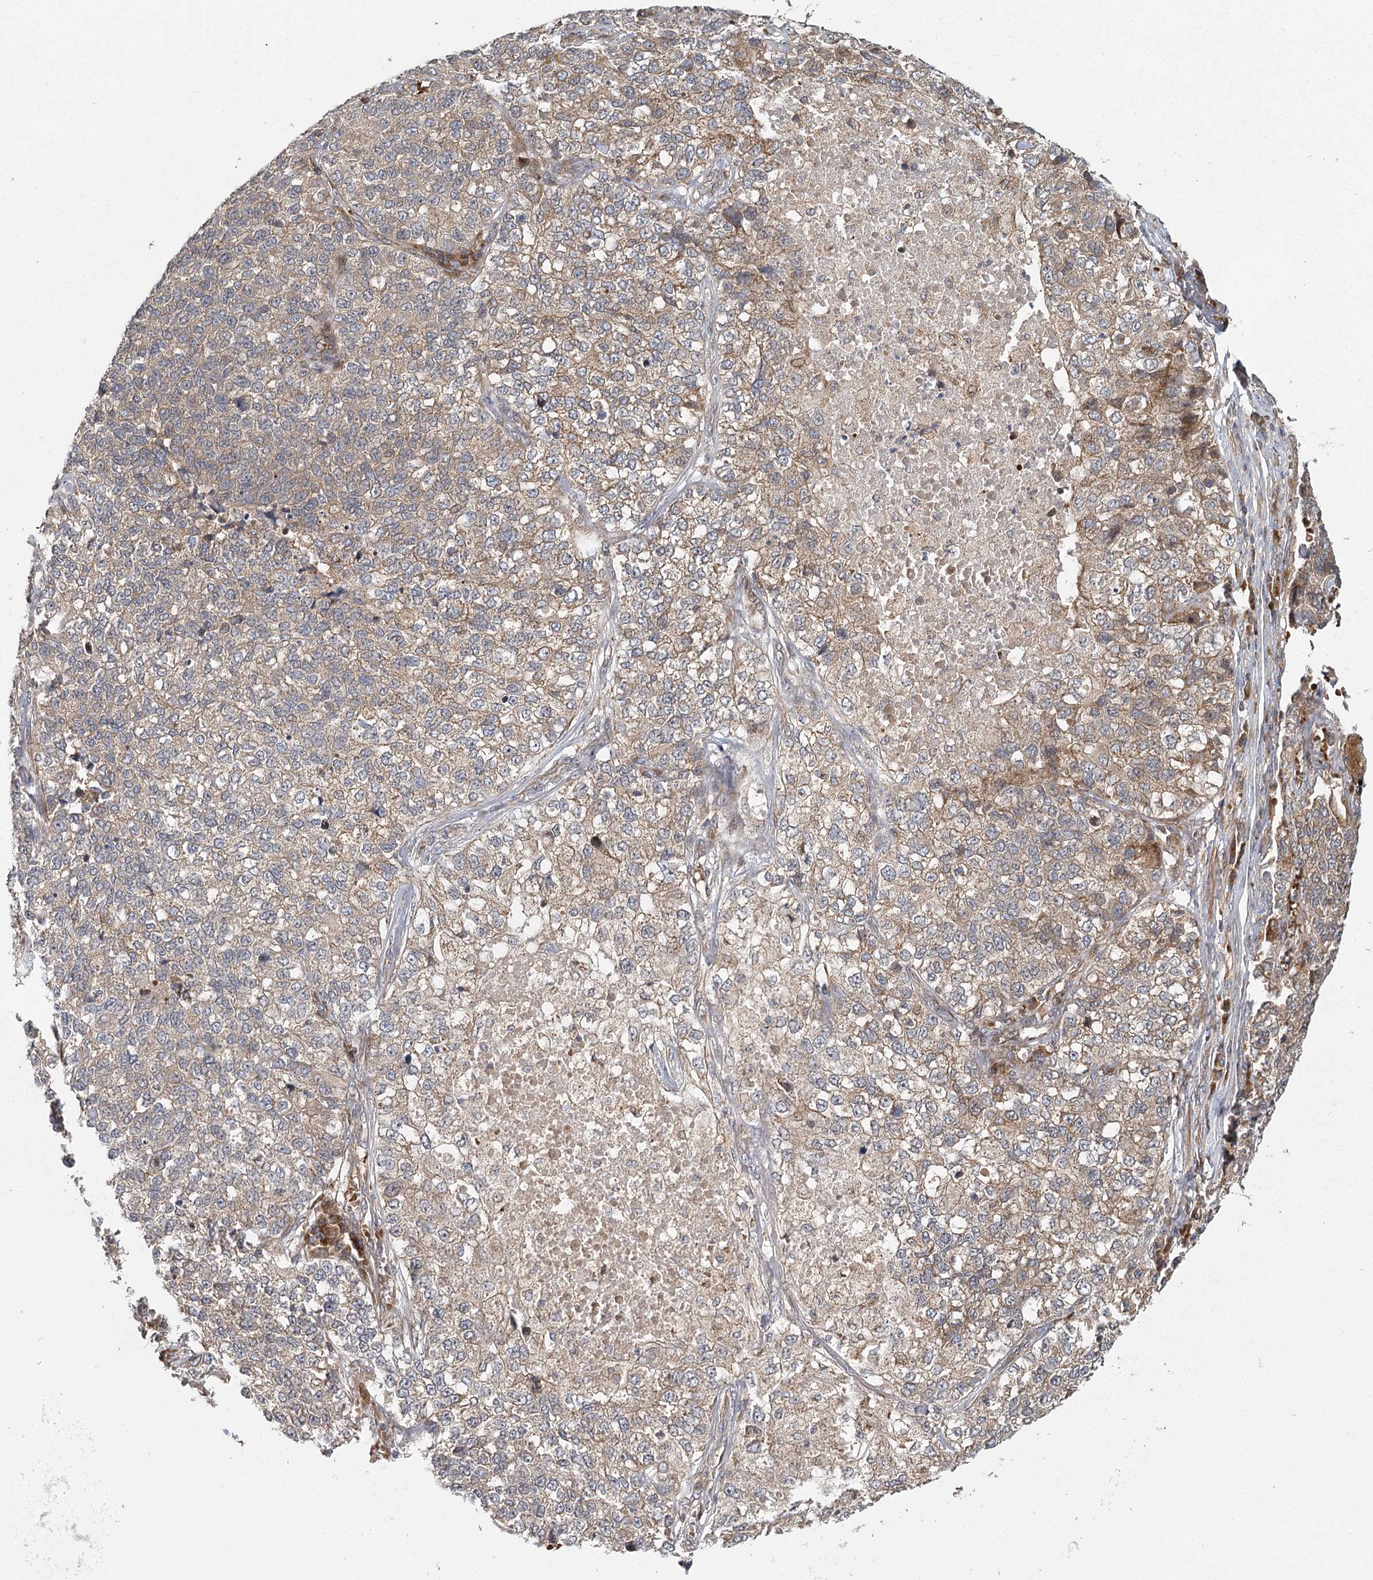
{"staining": {"intensity": "weak", "quantity": "25%-75%", "location": "cytoplasmic/membranous"}, "tissue": "lung cancer", "cell_type": "Tumor cells", "image_type": "cancer", "snomed": [{"axis": "morphology", "description": "Adenocarcinoma, NOS"}, {"axis": "topography", "description": "Lung"}], "caption": "This histopathology image reveals lung cancer (adenocarcinoma) stained with immunohistochemistry (IHC) to label a protein in brown. The cytoplasmic/membranous of tumor cells show weak positivity for the protein. Nuclei are counter-stained blue.", "gene": "RAPGEF6", "patient": {"sex": "male", "age": 49}}